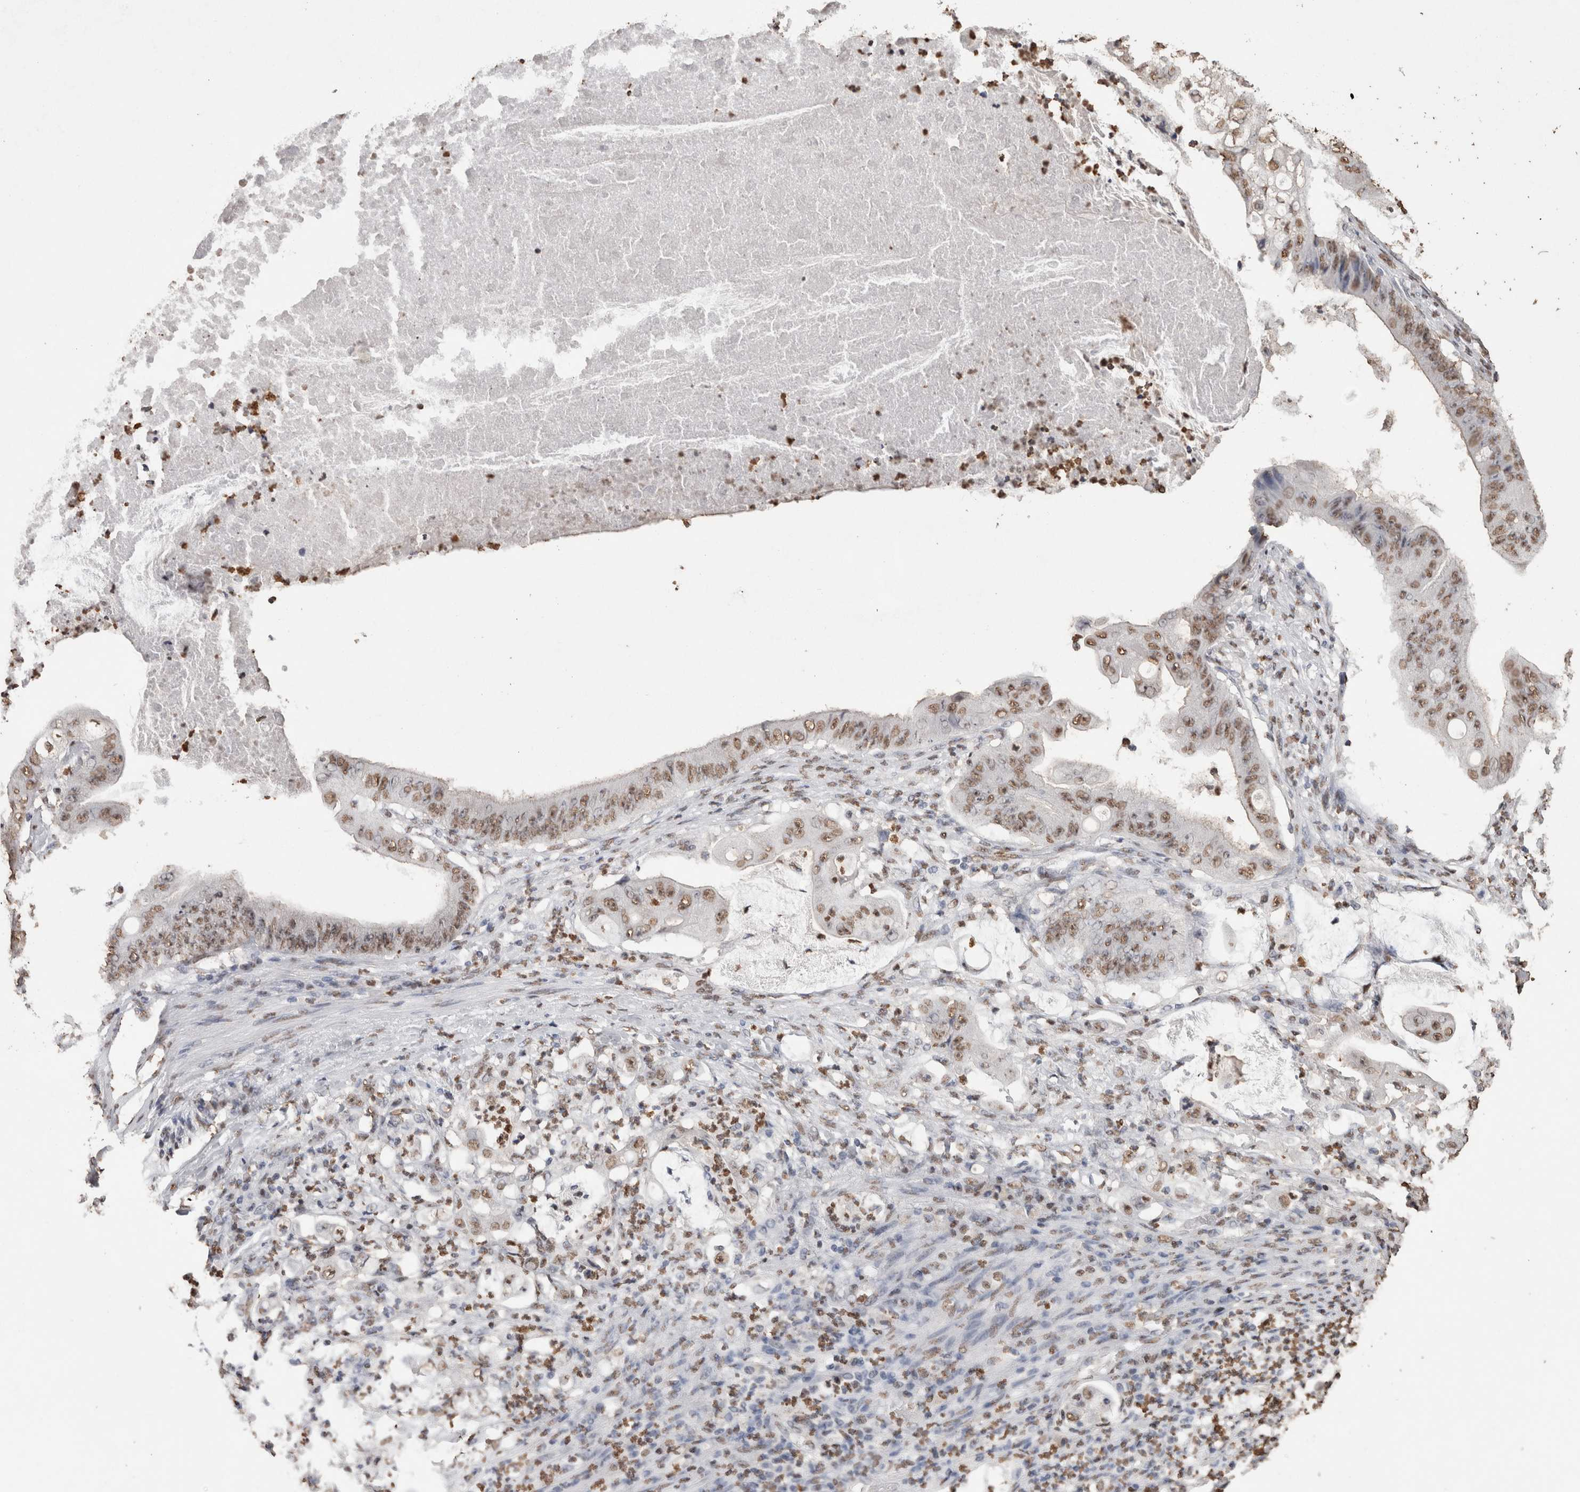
{"staining": {"intensity": "moderate", "quantity": ">75%", "location": "nuclear"}, "tissue": "stomach cancer", "cell_type": "Tumor cells", "image_type": "cancer", "snomed": [{"axis": "morphology", "description": "Adenocarcinoma, NOS"}, {"axis": "topography", "description": "Stomach"}], "caption": "A histopathology image of human stomach cancer stained for a protein demonstrates moderate nuclear brown staining in tumor cells.", "gene": "NTHL1", "patient": {"sex": "female", "age": 73}}